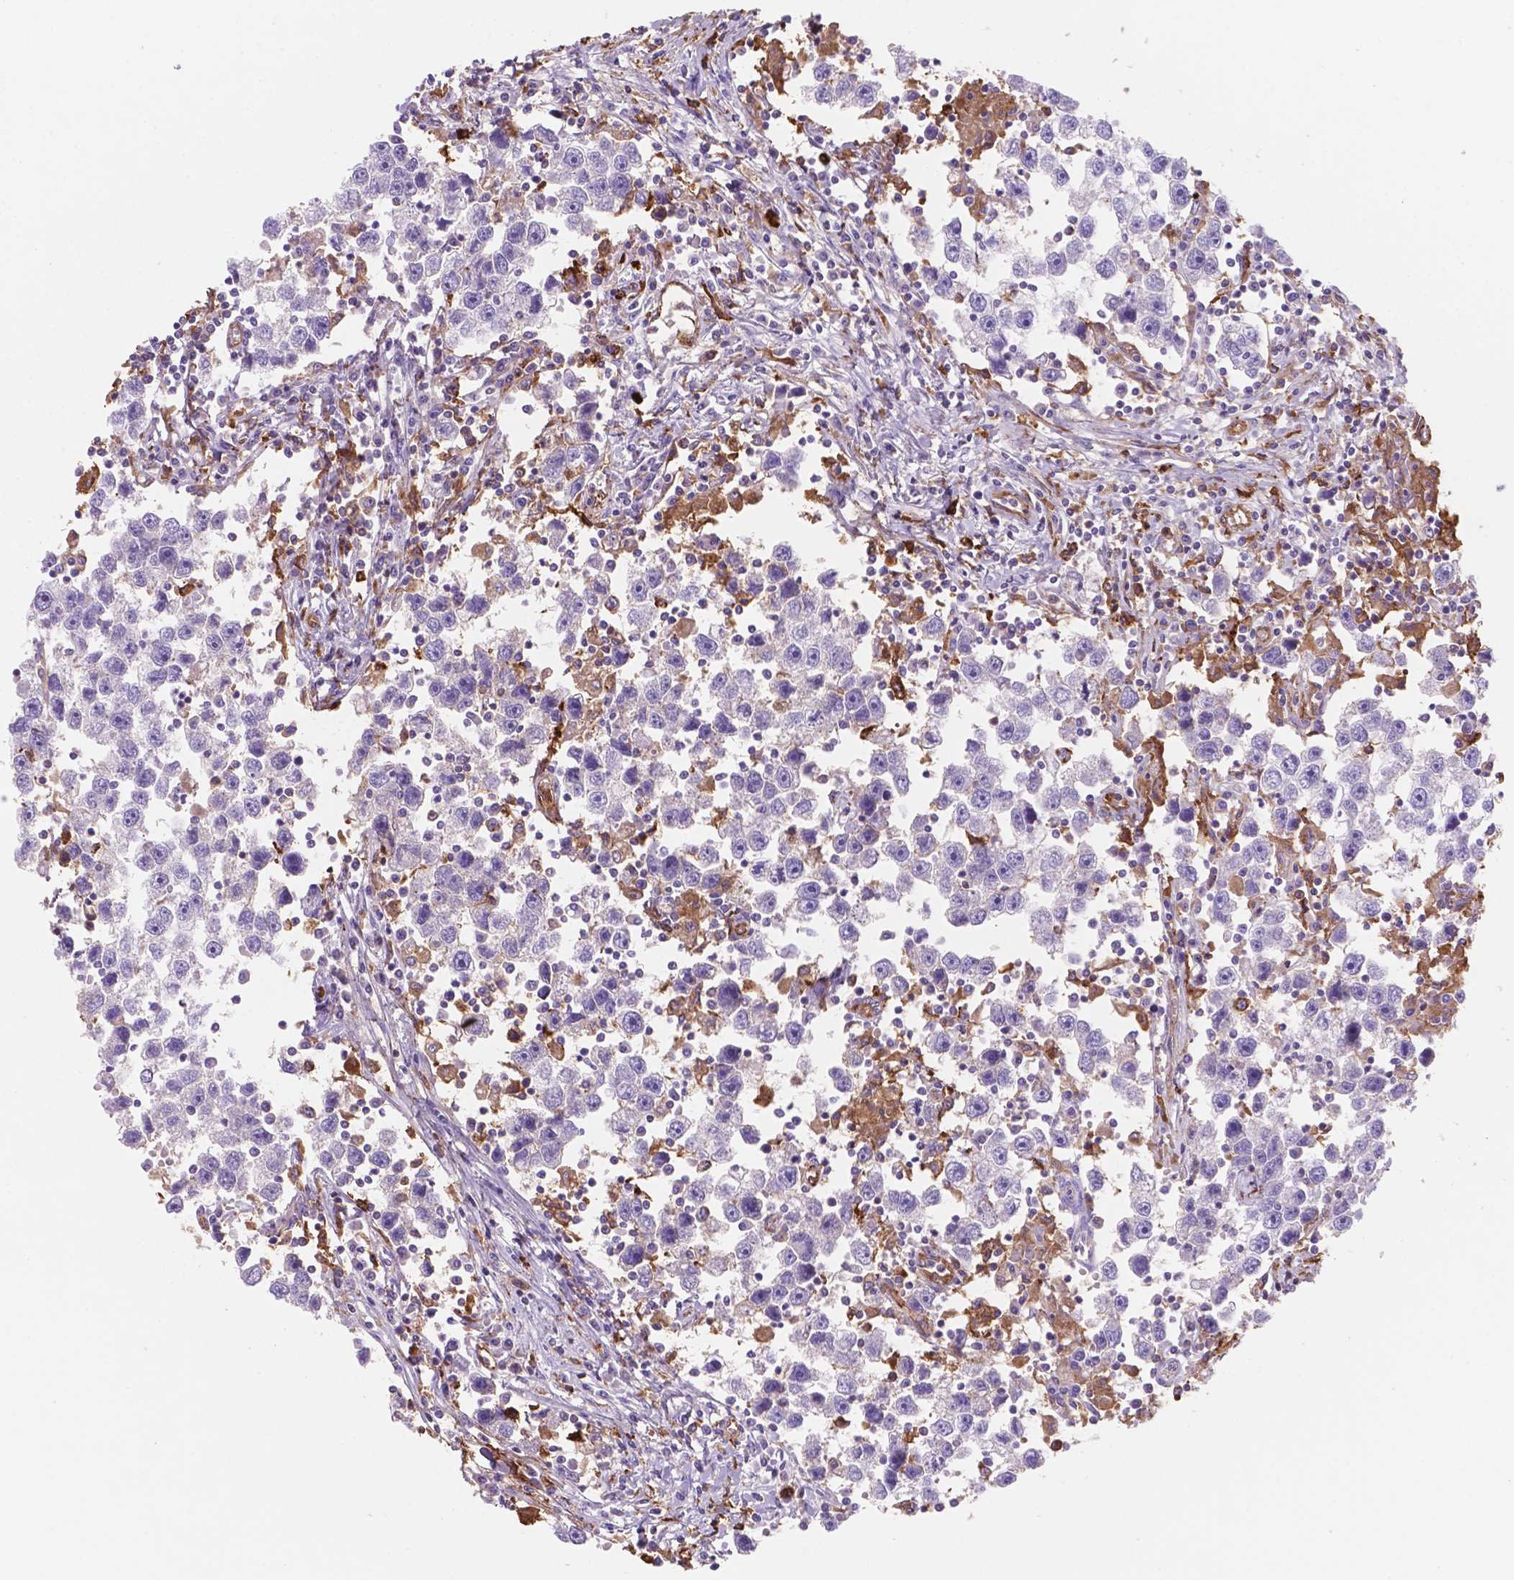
{"staining": {"intensity": "negative", "quantity": "none", "location": "none"}, "tissue": "testis cancer", "cell_type": "Tumor cells", "image_type": "cancer", "snomed": [{"axis": "morphology", "description": "Seminoma, NOS"}, {"axis": "topography", "description": "Testis"}], "caption": "Protein analysis of testis cancer exhibits no significant expression in tumor cells. (Stains: DAB immunohistochemistry (IHC) with hematoxylin counter stain, Microscopy: brightfield microscopy at high magnification).", "gene": "MKRN2OS", "patient": {"sex": "male", "age": 30}}